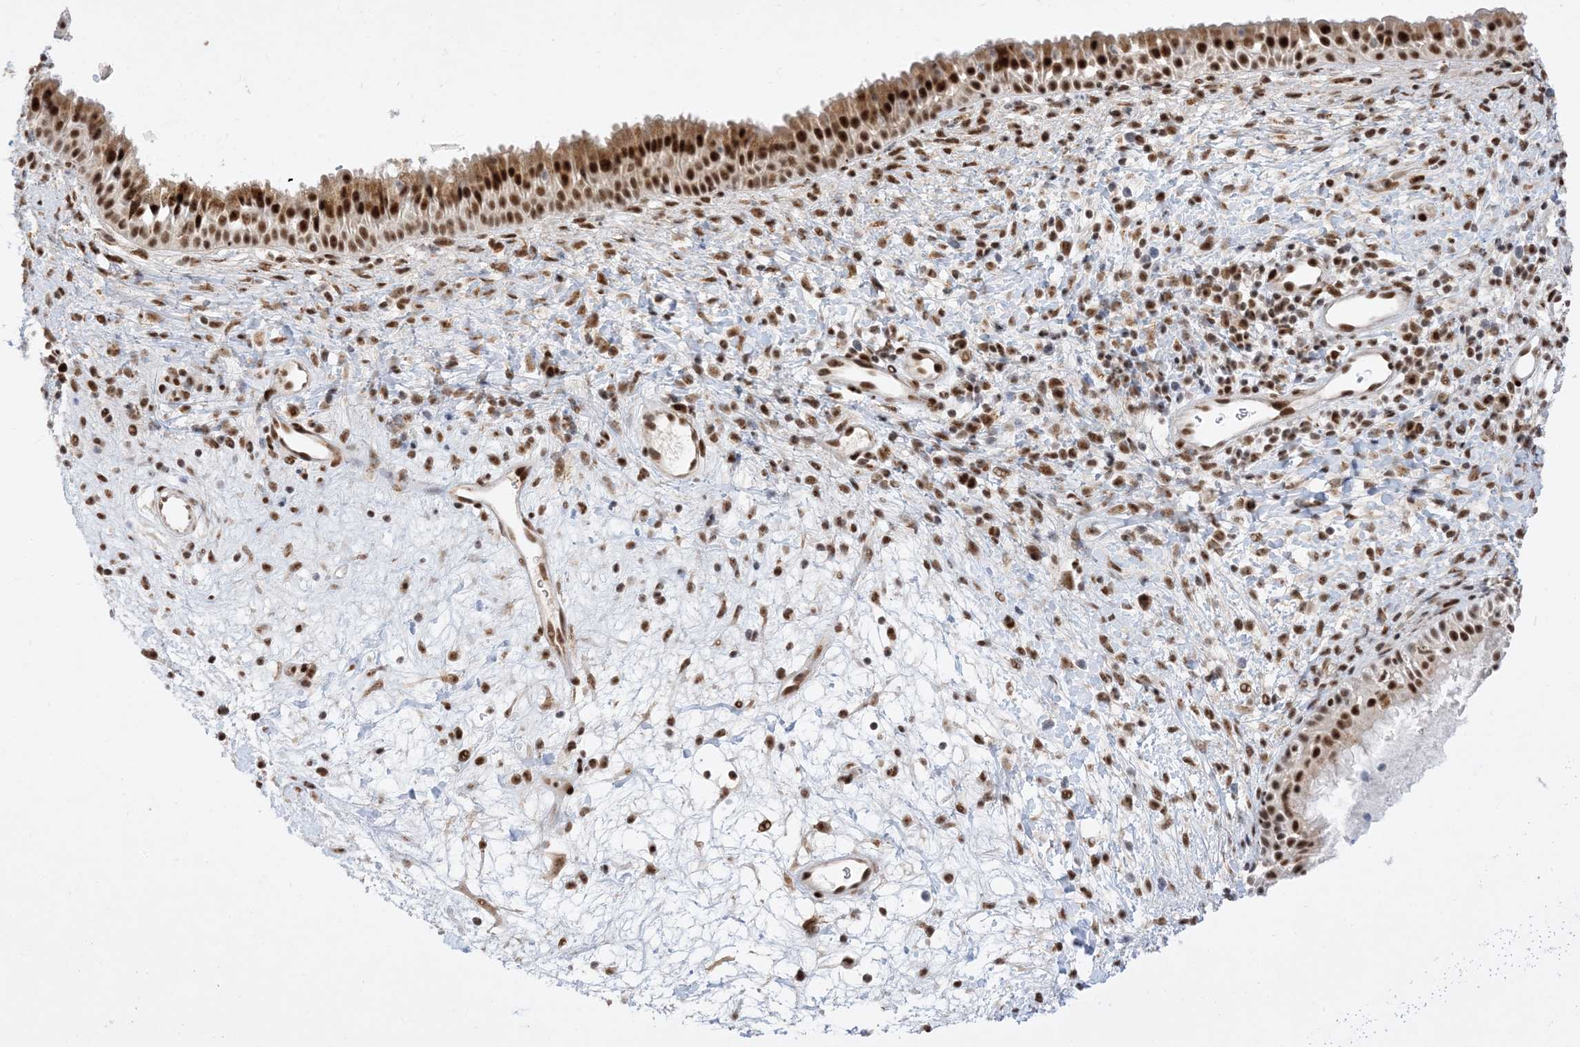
{"staining": {"intensity": "strong", "quantity": ">75%", "location": "cytoplasmic/membranous,nuclear"}, "tissue": "nasopharynx", "cell_type": "Respiratory epithelial cells", "image_type": "normal", "snomed": [{"axis": "morphology", "description": "Normal tissue, NOS"}, {"axis": "topography", "description": "Nasopharynx"}], "caption": "Respiratory epithelial cells display high levels of strong cytoplasmic/membranous,nuclear staining in approximately >75% of cells in benign nasopharynx. Using DAB (brown) and hematoxylin (blue) stains, captured at high magnification using brightfield microscopy.", "gene": "SF3A3", "patient": {"sex": "male", "age": 22}}